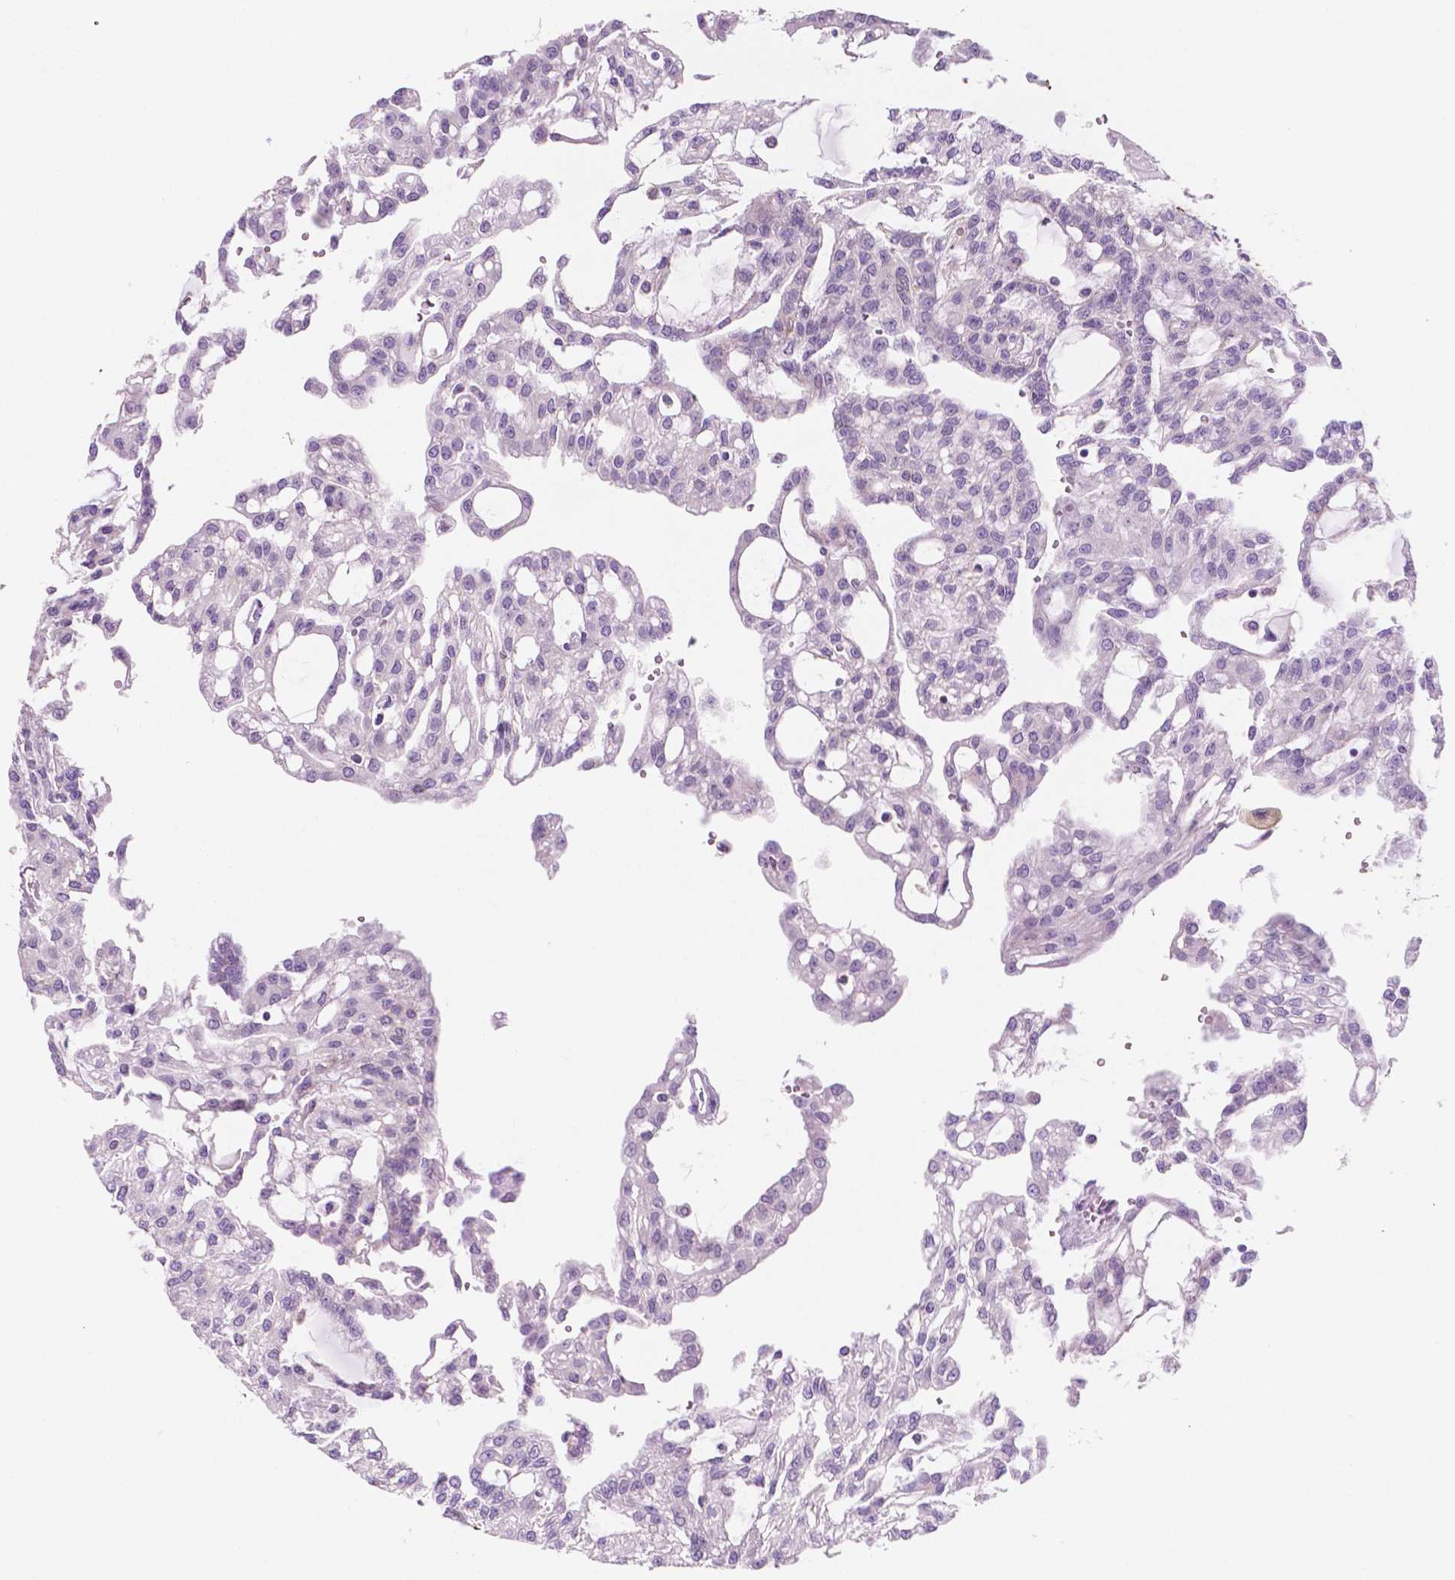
{"staining": {"intensity": "negative", "quantity": "none", "location": "none"}, "tissue": "renal cancer", "cell_type": "Tumor cells", "image_type": "cancer", "snomed": [{"axis": "morphology", "description": "Adenocarcinoma, NOS"}, {"axis": "topography", "description": "Kidney"}], "caption": "DAB immunohistochemical staining of human renal adenocarcinoma shows no significant positivity in tumor cells. (DAB immunohistochemistry with hematoxylin counter stain).", "gene": "EPPK1", "patient": {"sex": "male", "age": 63}}